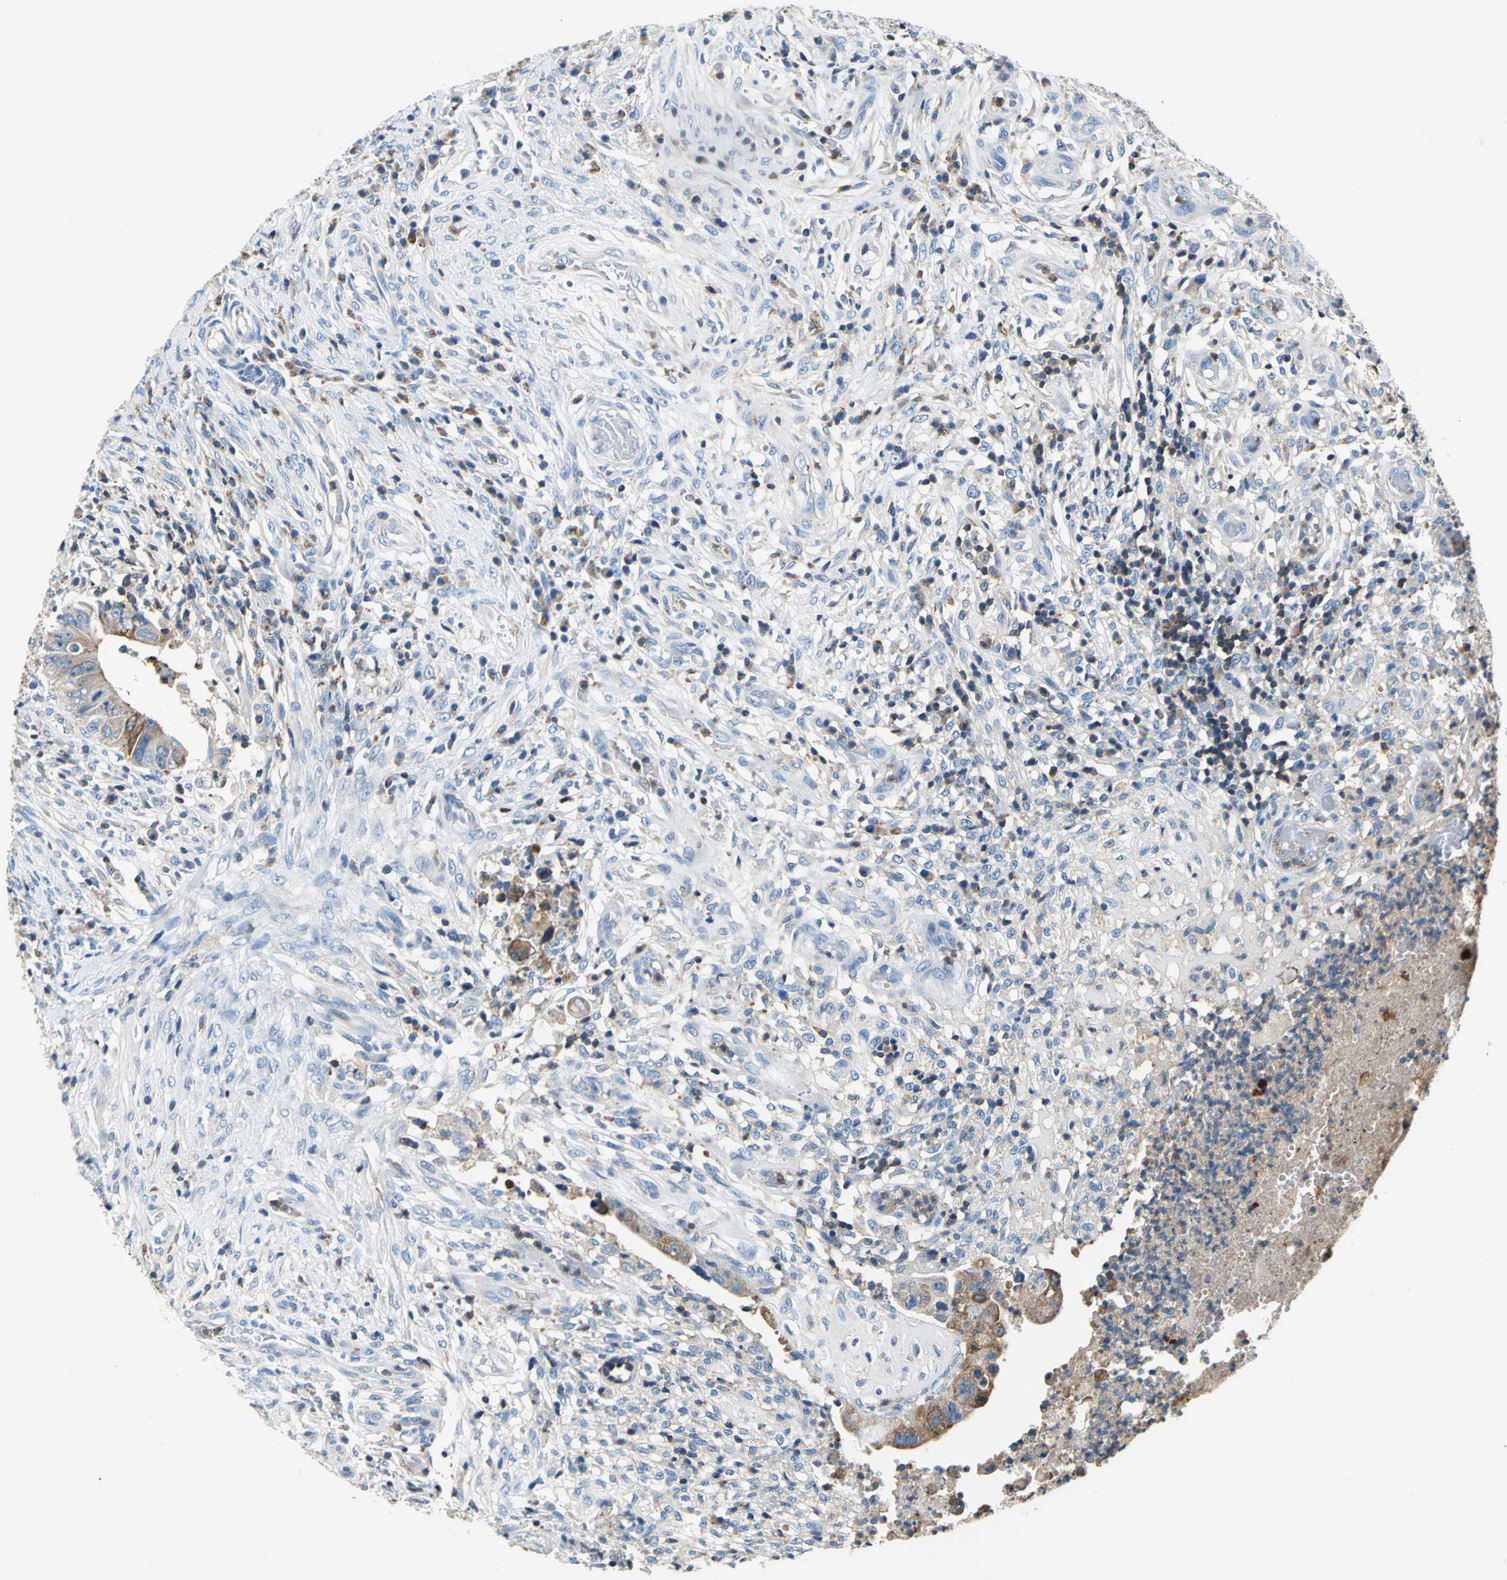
{"staining": {"intensity": "moderate", "quantity": ">75%", "location": "cytoplasmic/membranous"}, "tissue": "colorectal cancer", "cell_type": "Tumor cells", "image_type": "cancer", "snomed": [{"axis": "morphology", "description": "Adenocarcinoma, NOS"}, {"axis": "topography", "description": "Rectum"}], "caption": "IHC histopathology image of neoplastic tissue: human adenocarcinoma (colorectal) stained using immunohistochemistry (IHC) demonstrates medium levels of moderate protein expression localized specifically in the cytoplasmic/membranous of tumor cells, appearing as a cytoplasmic/membranous brown color.", "gene": "SEPTIN6", "patient": {"sex": "female", "age": 71}}